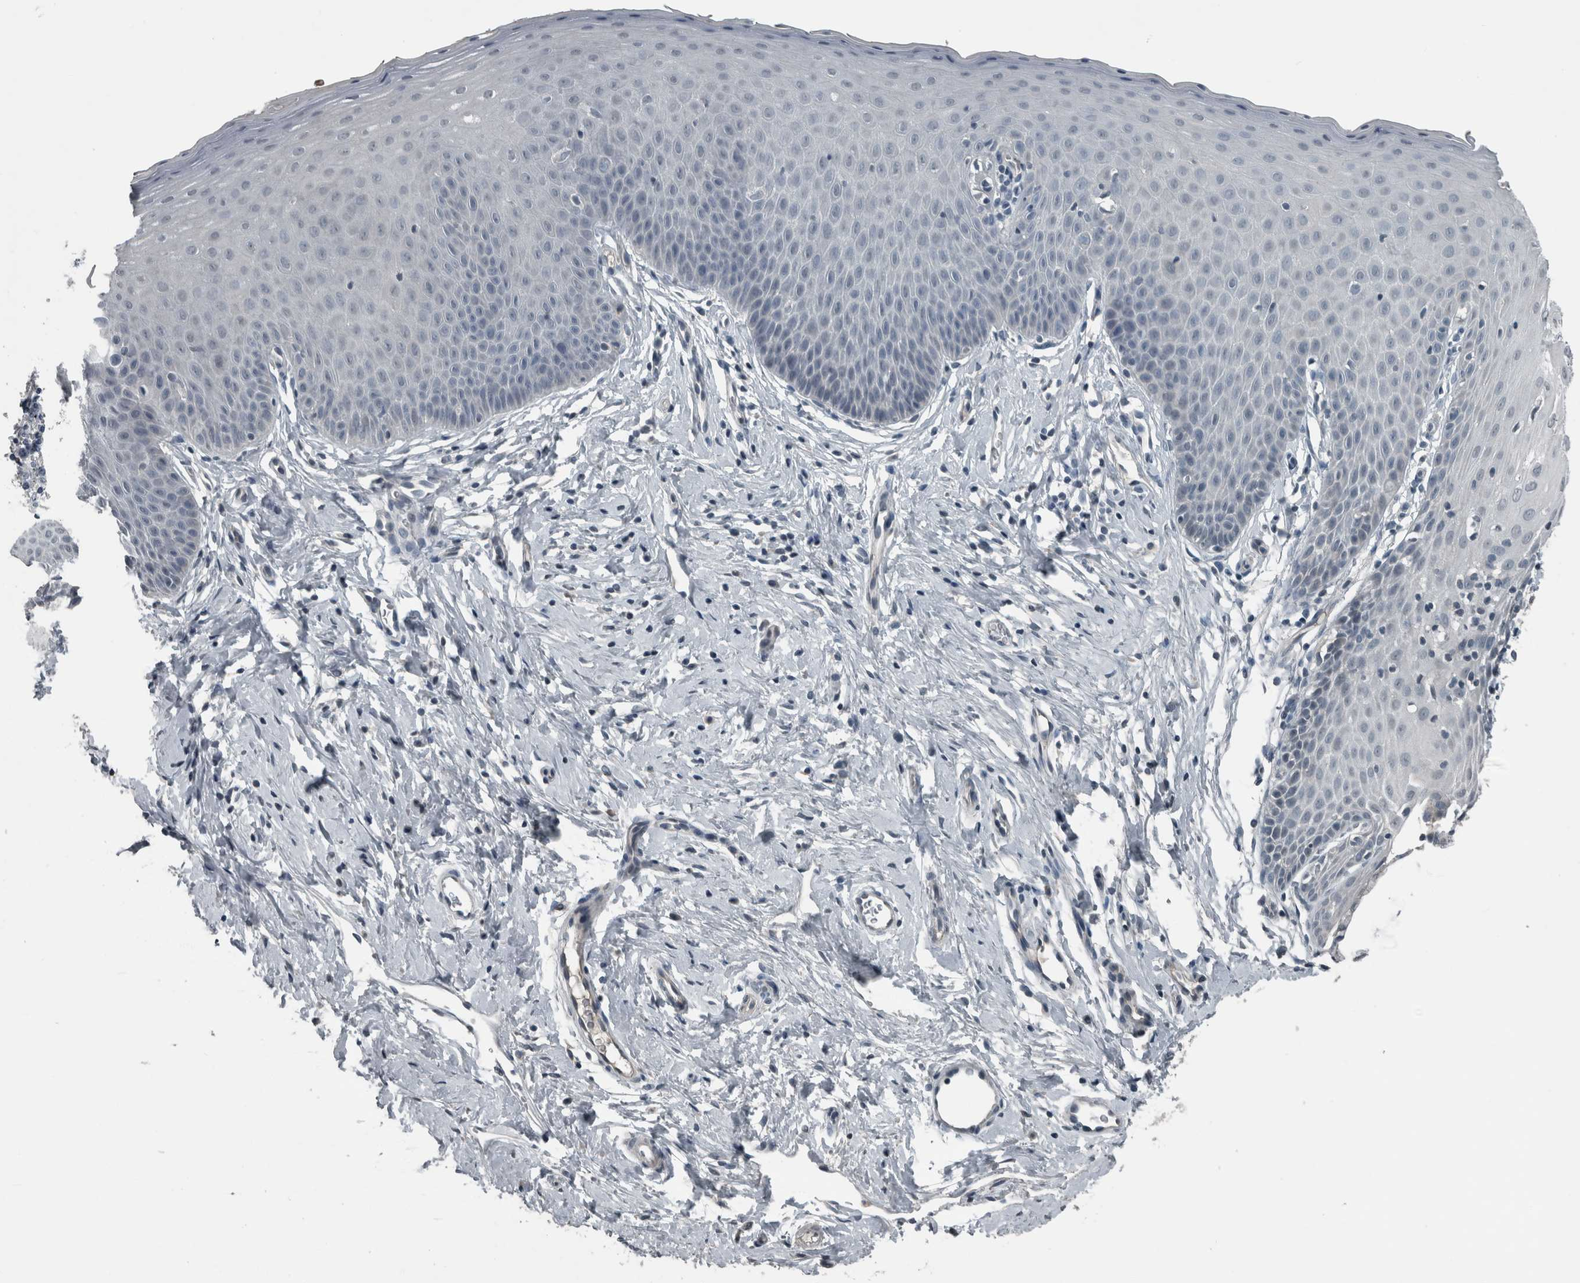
{"staining": {"intensity": "negative", "quantity": "none", "location": "none"}, "tissue": "cervix", "cell_type": "Glandular cells", "image_type": "normal", "snomed": [{"axis": "morphology", "description": "Normal tissue, NOS"}, {"axis": "topography", "description": "Cervix"}], "caption": "This photomicrograph is of unremarkable cervix stained with IHC to label a protein in brown with the nuclei are counter-stained blue. There is no positivity in glandular cells.", "gene": "KRT20", "patient": {"sex": "female", "age": 36}}